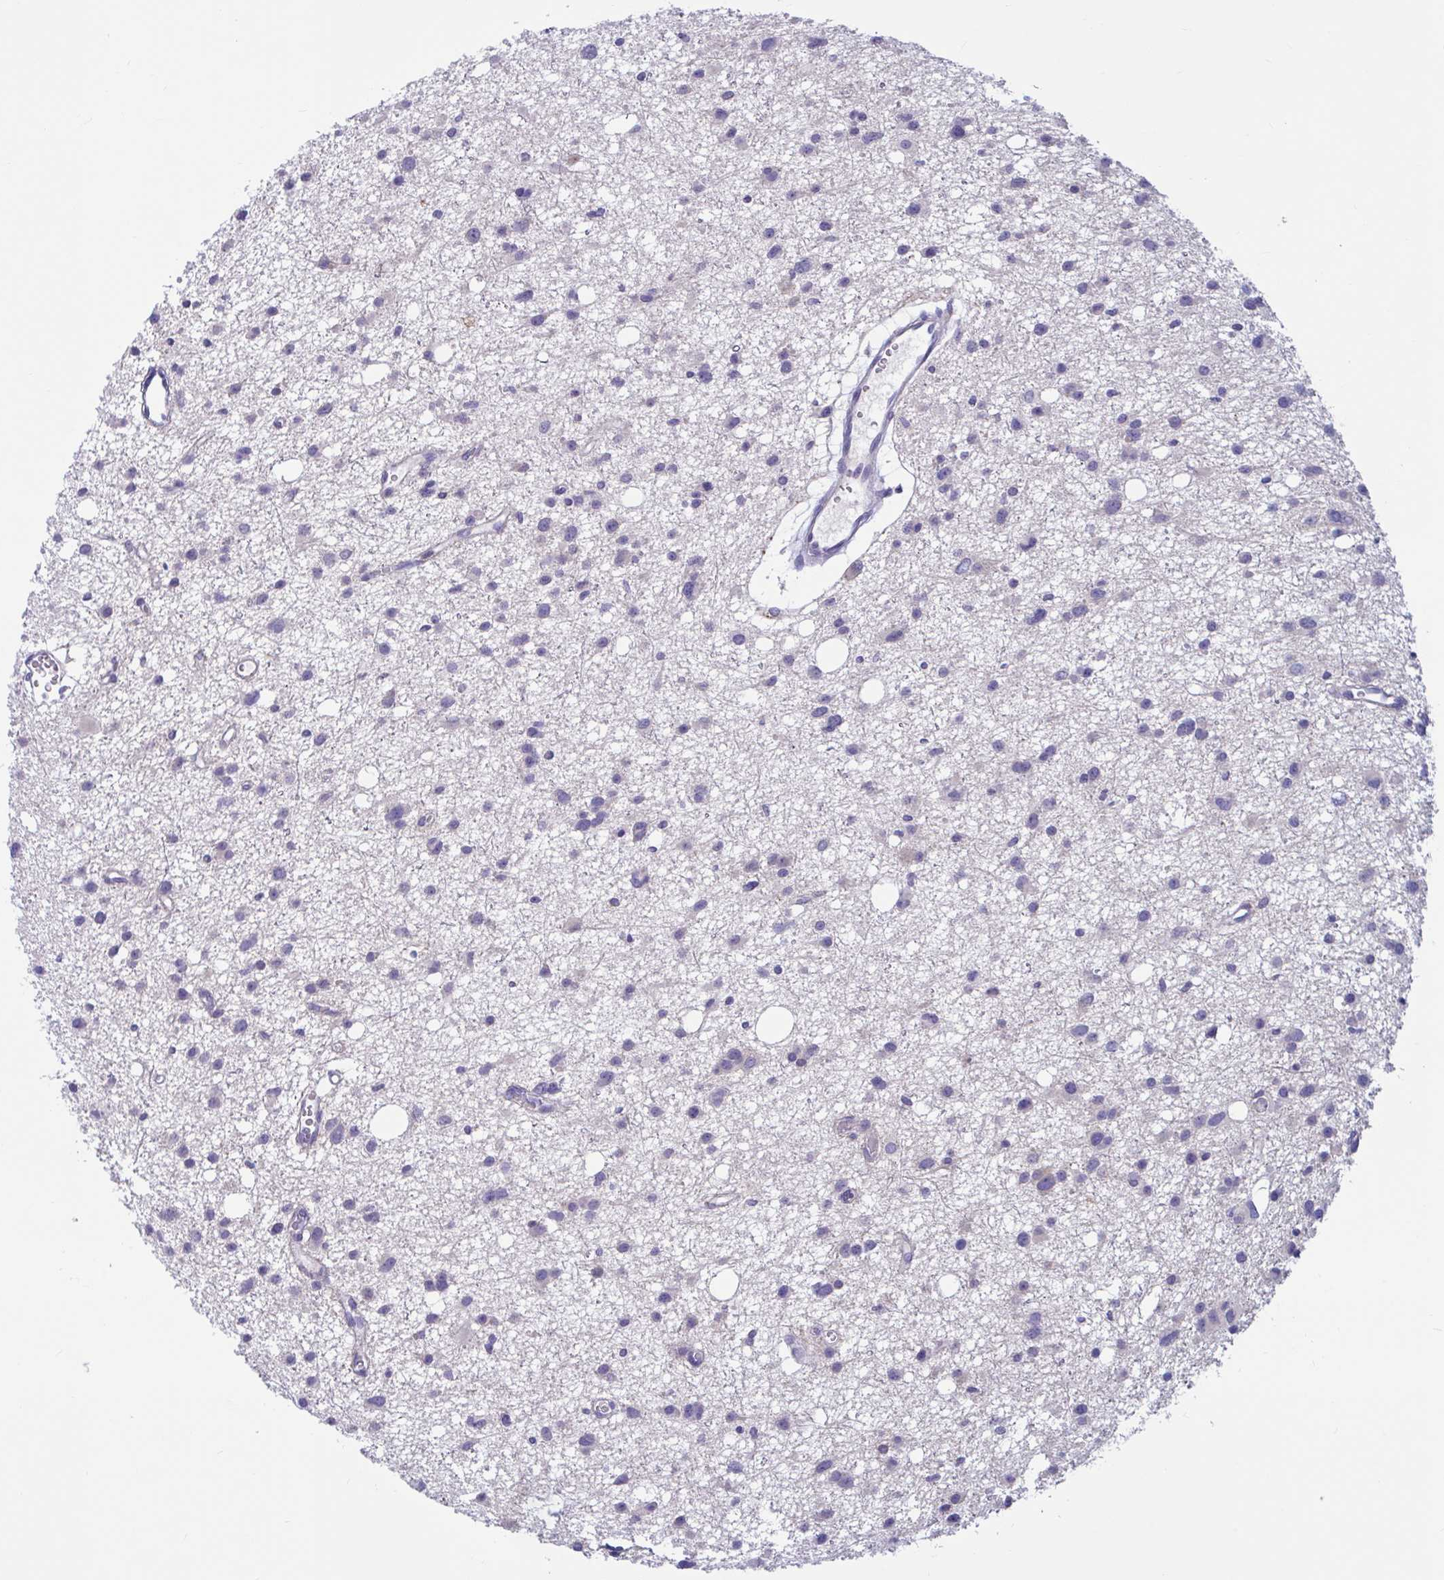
{"staining": {"intensity": "negative", "quantity": "none", "location": "none"}, "tissue": "glioma", "cell_type": "Tumor cells", "image_type": "cancer", "snomed": [{"axis": "morphology", "description": "Glioma, malignant, High grade"}, {"axis": "topography", "description": "Brain"}], "caption": "DAB (3,3'-diaminobenzidine) immunohistochemical staining of human glioma reveals no significant expression in tumor cells.", "gene": "WBP1", "patient": {"sex": "male", "age": 23}}